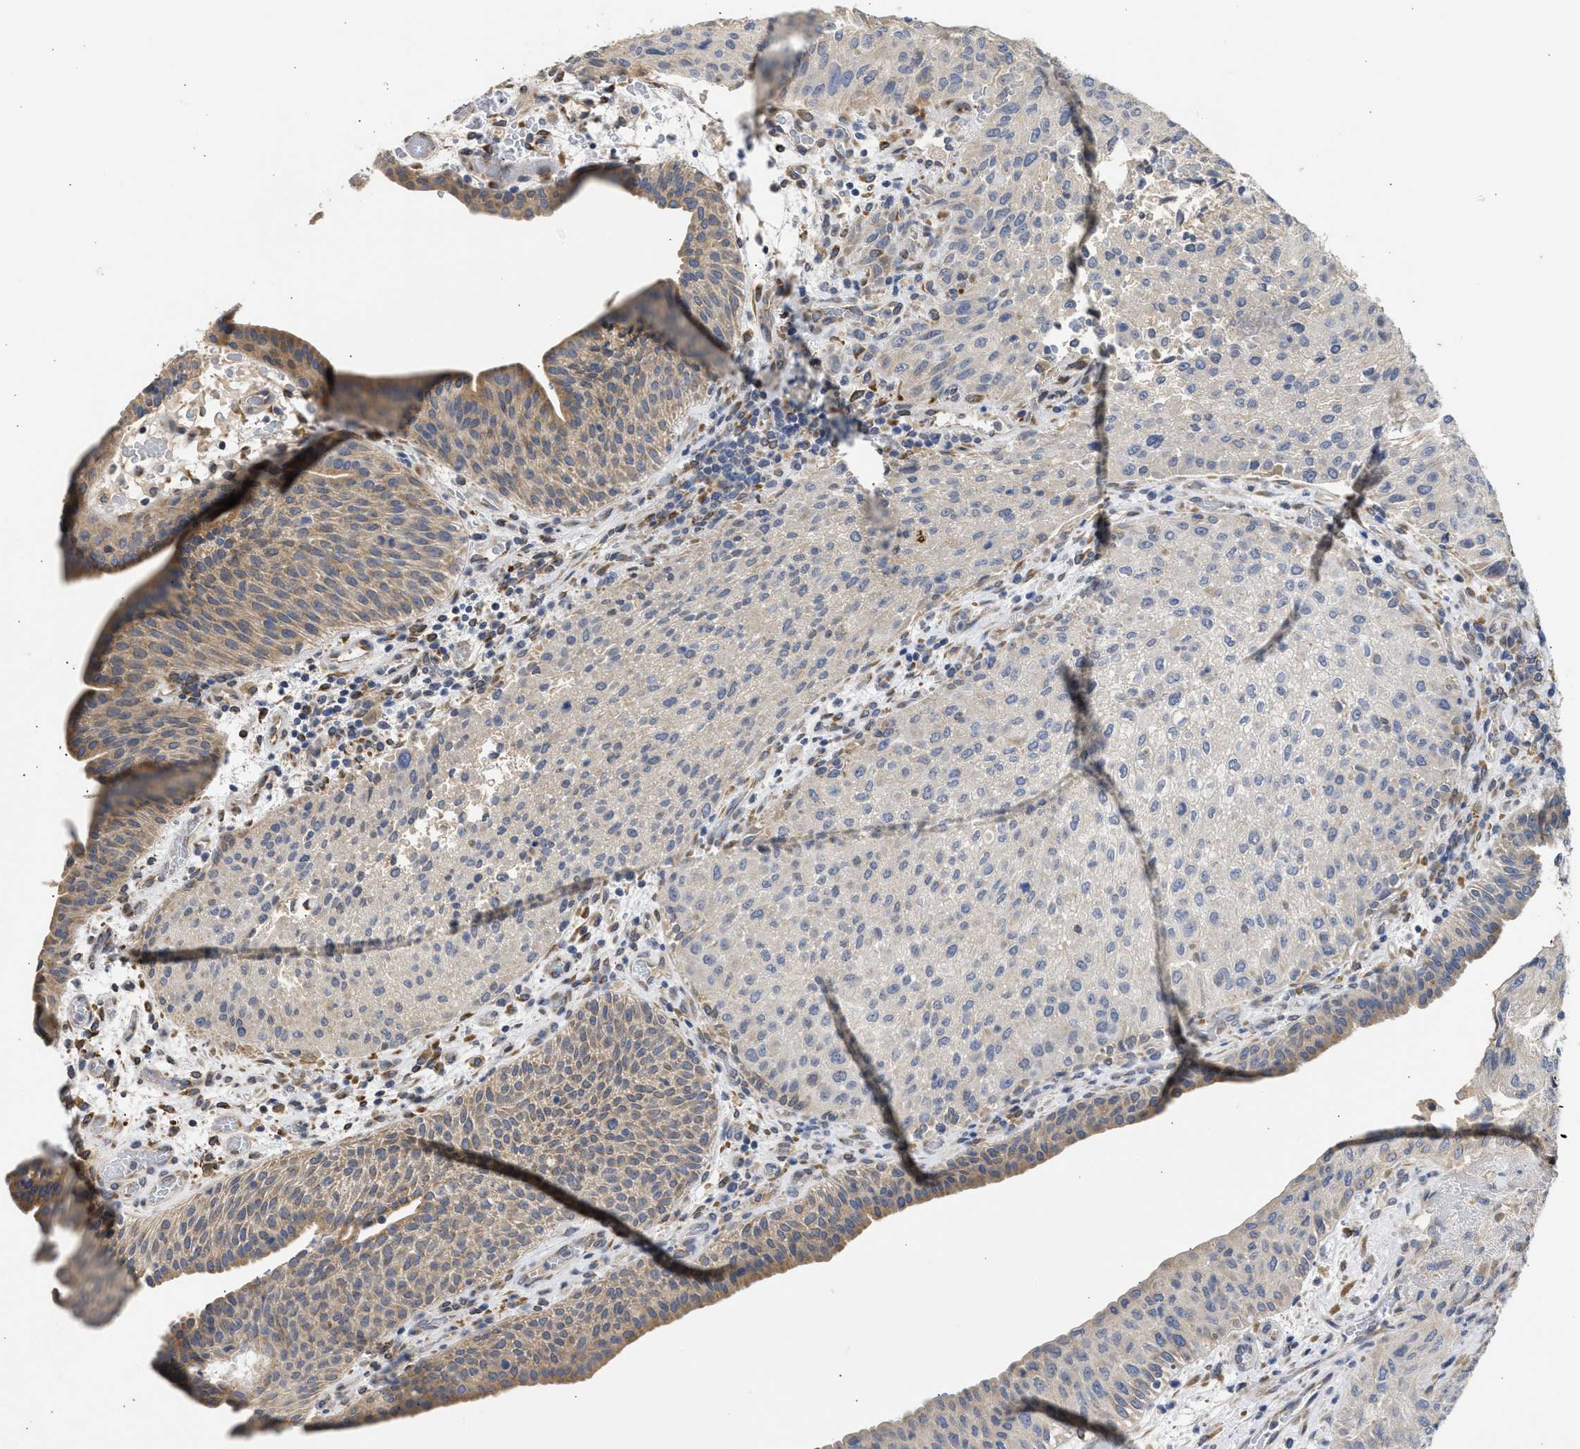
{"staining": {"intensity": "weak", "quantity": "<25%", "location": "cytoplasmic/membranous"}, "tissue": "urothelial cancer", "cell_type": "Tumor cells", "image_type": "cancer", "snomed": [{"axis": "morphology", "description": "Urothelial carcinoma, Low grade"}, {"axis": "morphology", "description": "Urothelial carcinoma, High grade"}, {"axis": "topography", "description": "Urinary bladder"}], "caption": "An IHC image of urothelial cancer is shown. There is no staining in tumor cells of urothelial cancer.", "gene": "TMED1", "patient": {"sex": "male", "age": 35}}